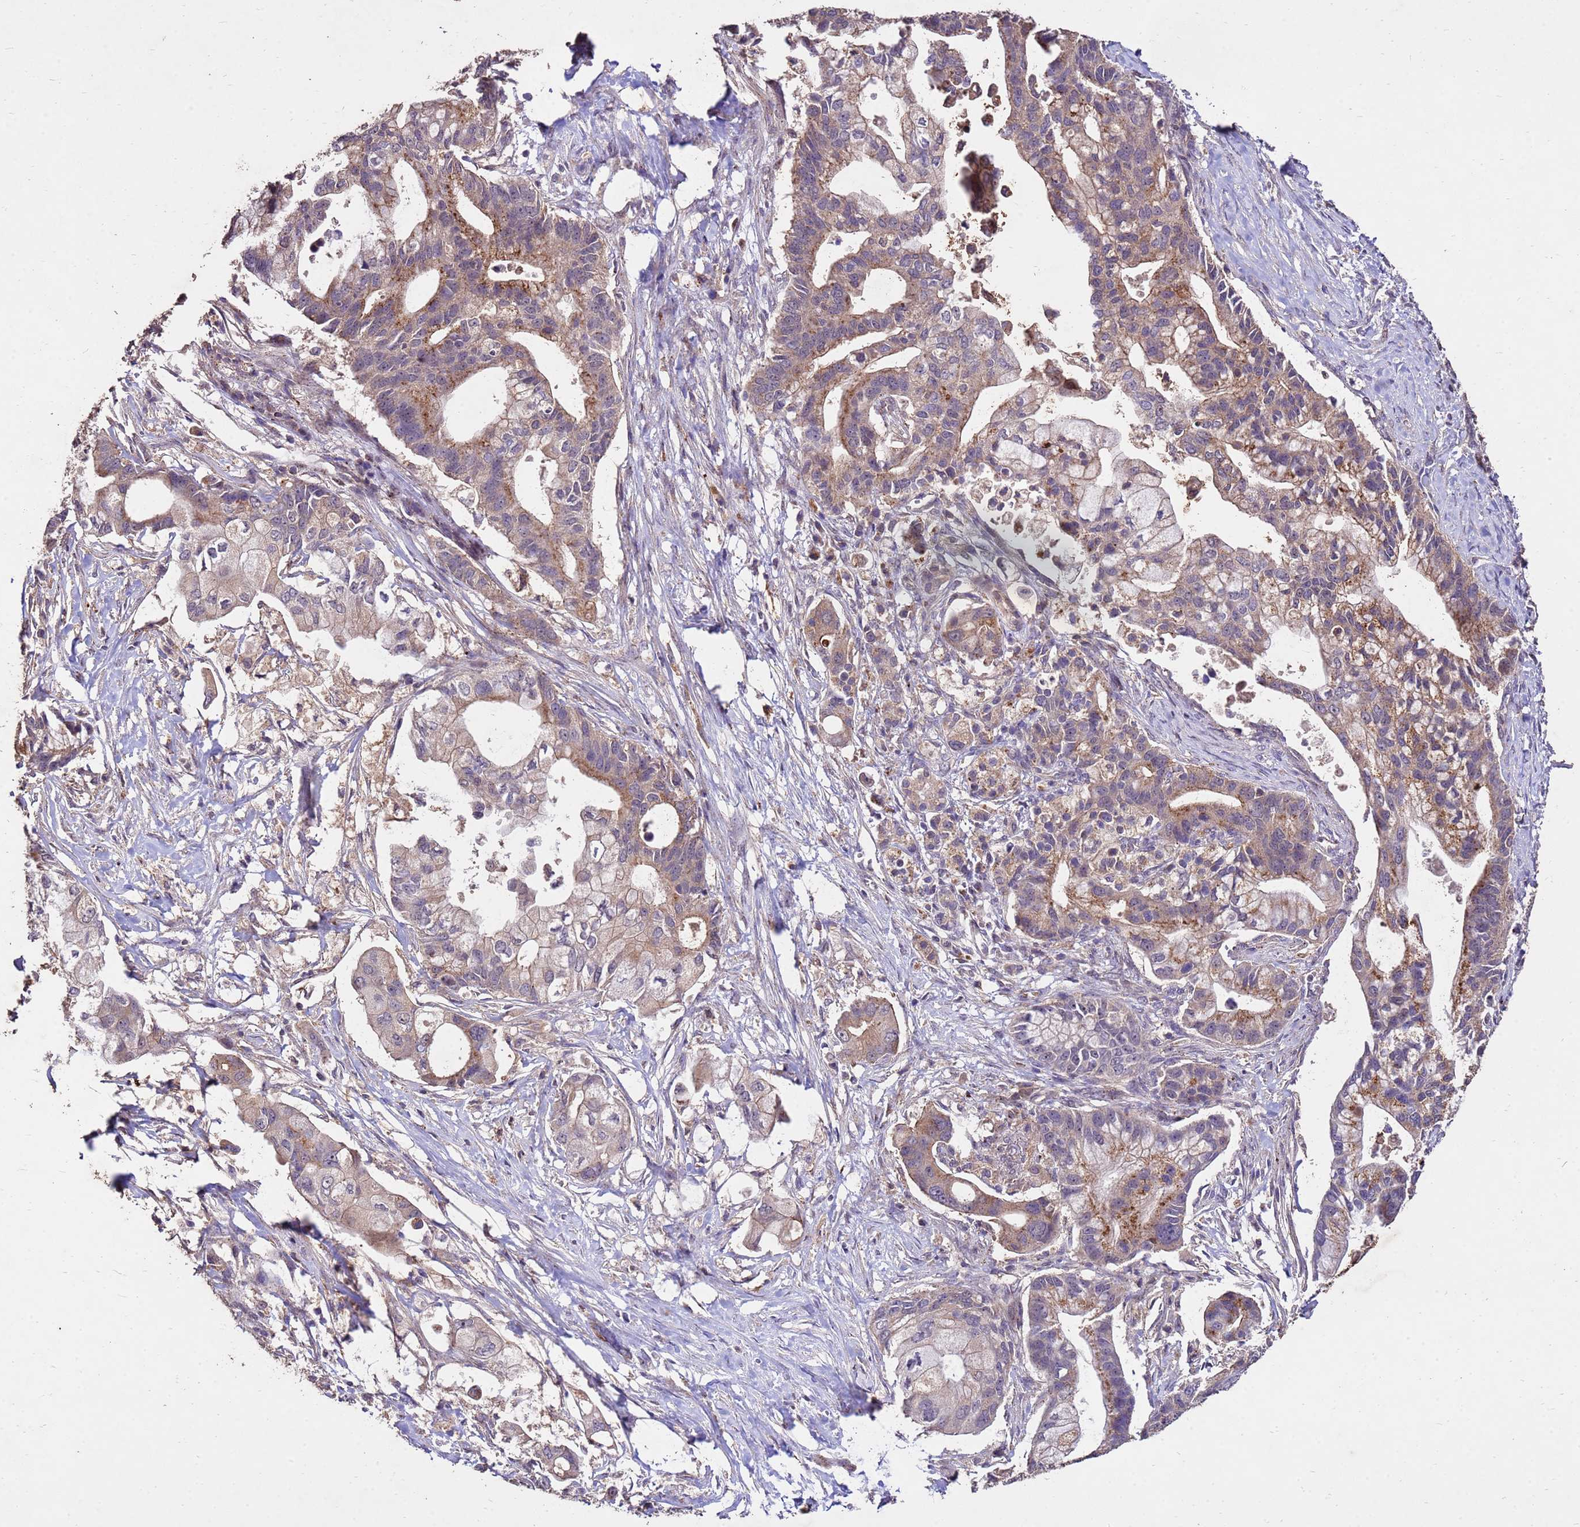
{"staining": {"intensity": "moderate", "quantity": "25%-75%", "location": "cytoplasmic/membranous"}, "tissue": "pancreatic cancer", "cell_type": "Tumor cells", "image_type": "cancer", "snomed": [{"axis": "morphology", "description": "Adenocarcinoma, NOS"}, {"axis": "topography", "description": "Pancreas"}], "caption": "Immunohistochemistry staining of pancreatic cancer, which demonstrates medium levels of moderate cytoplasmic/membranous expression in about 25%-75% of tumor cells indicating moderate cytoplasmic/membranous protein staining. The staining was performed using DAB (brown) for protein detection and nuclei were counterstained in hematoxylin (blue).", "gene": "TOR4A", "patient": {"sex": "male", "age": 68}}